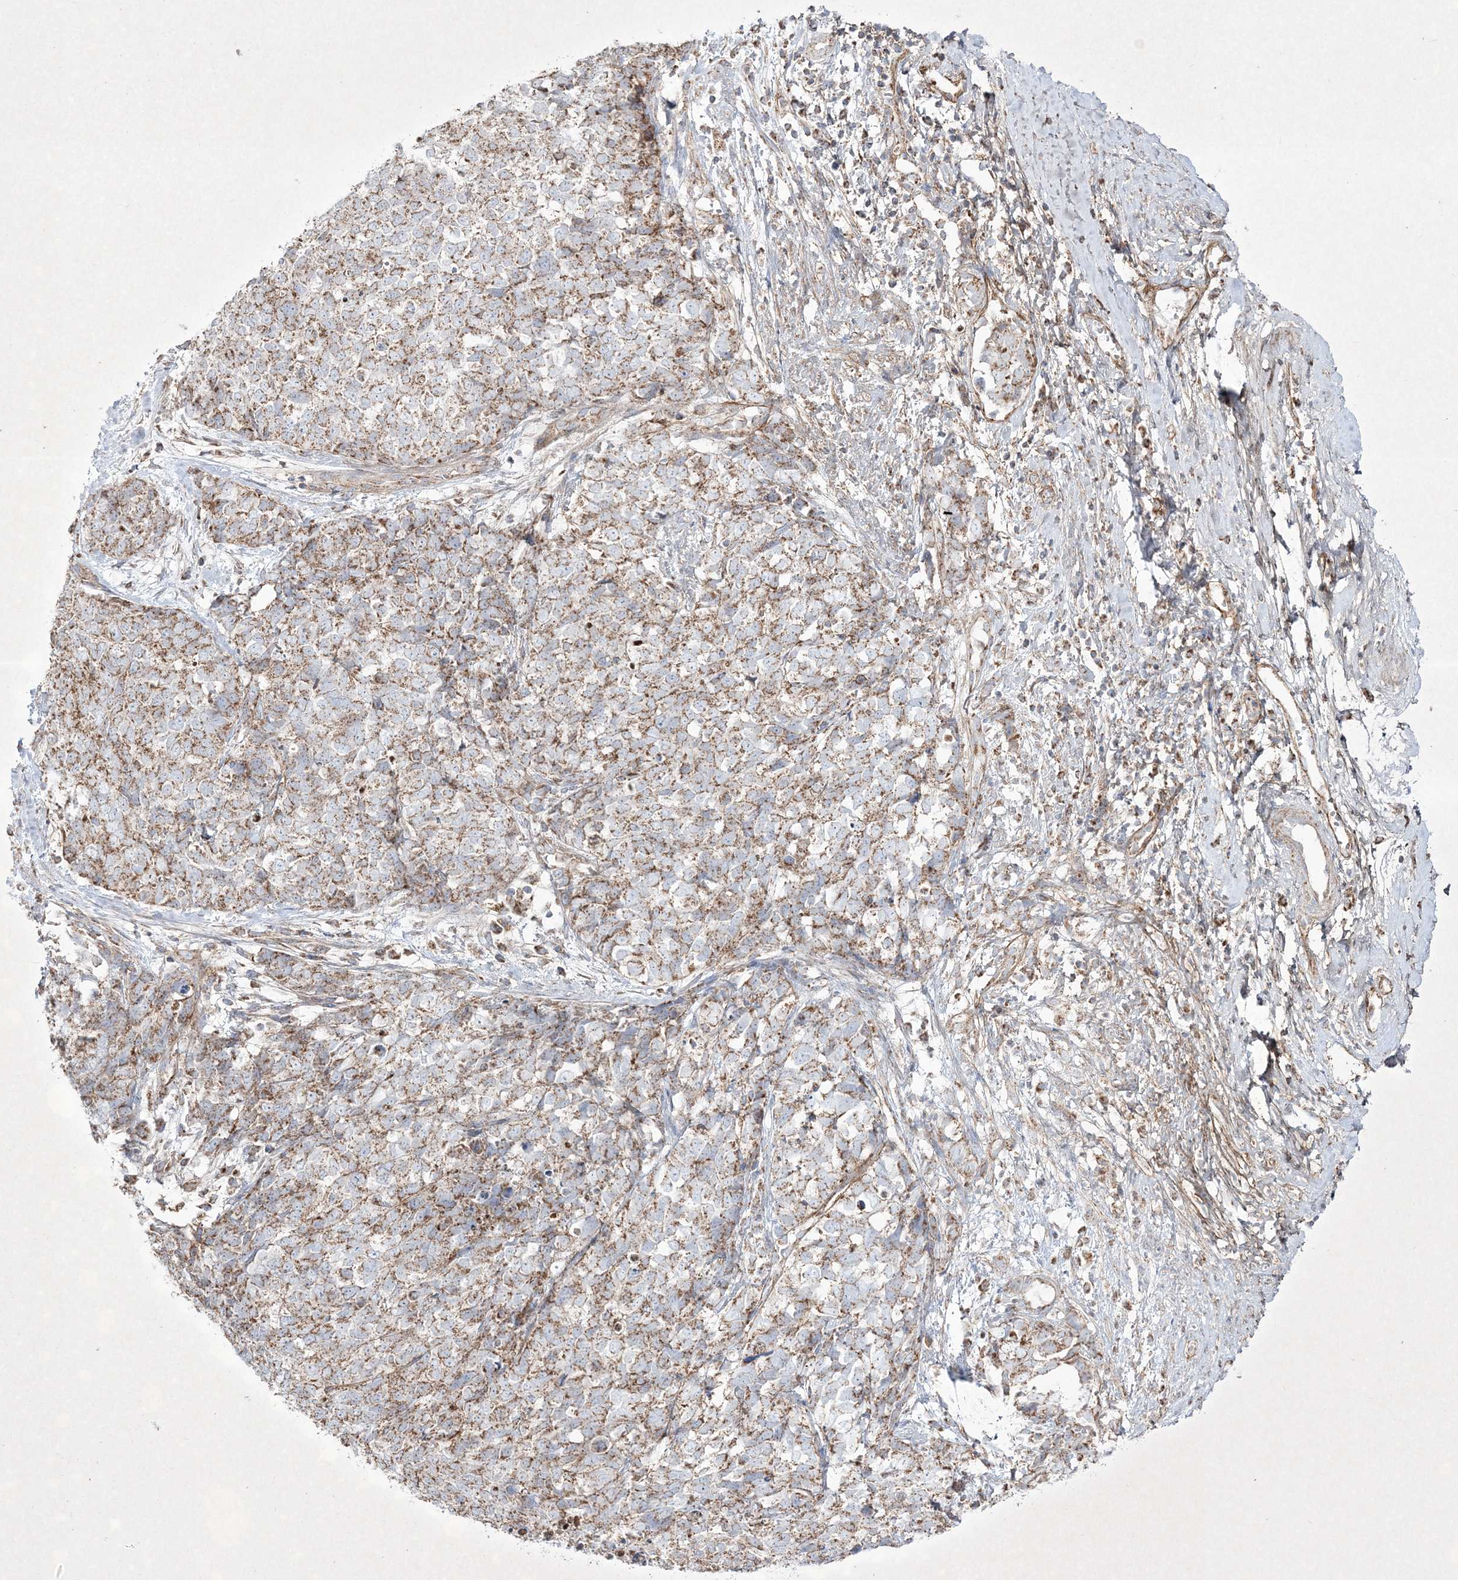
{"staining": {"intensity": "moderate", "quantity": ">75%", "location": "cytoplasmic/membranous"}, "tissue": "cervical cancer", "cell_type": "Tumor cells", "image_type": "cancer", "snomed": [{"axis": "morphology", "description": "Squamous cell carcinoma, NOS"}, {"axis": "topography", "description": "Cervix"}], "caption": "Squamous cell carcinoma (cervical) tissue exhibits moderate cytoplasmic/membranous positivity in about >75% of tumor cells, visualized by immunohistochemistry.", "gene": "RICTOR", "patient": {"sex": "female", "age": 63}}